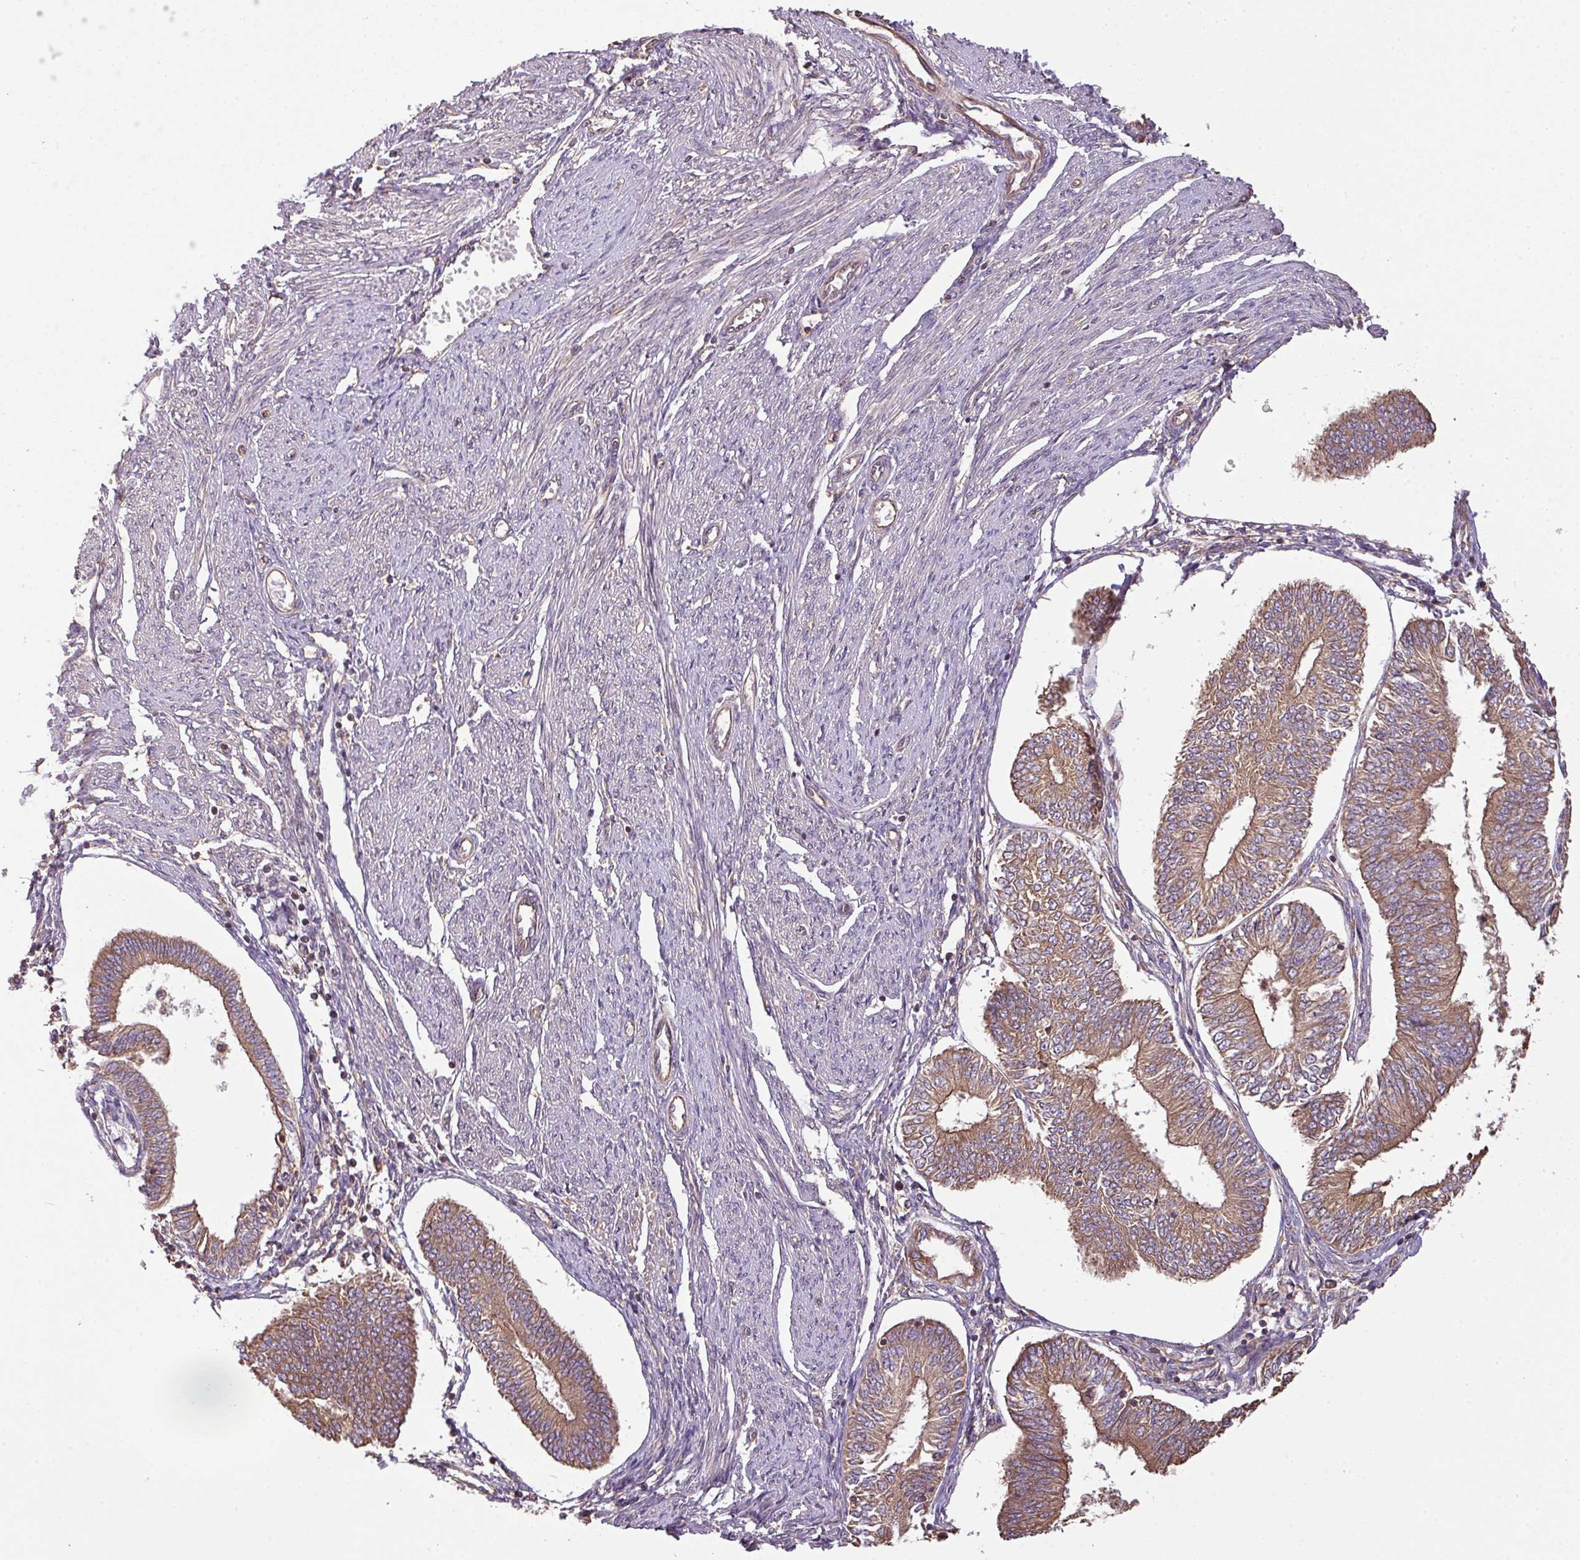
{"staining": {"intensity": "moderate", "quantity": ">75%", "location": "cytoplasmic/membranous"}, "tissue": "endometrial cancer", "cell_type": "Tumor cells", "image_type": "cancer", "snomed": [{"axis": "morphology", "description": "Adenocarcinoma, NOS"}, {"axis": "topography", "description": "Endometrium"}], "caption": "A photomicrograph of adenocarcinoma (endometrial) stained for a protein exhibits moderate cytoplasmic/membranous brown staining in tumor cells.", "gene": "VENTX", "patient": {"sex": "female", "age": 58}}